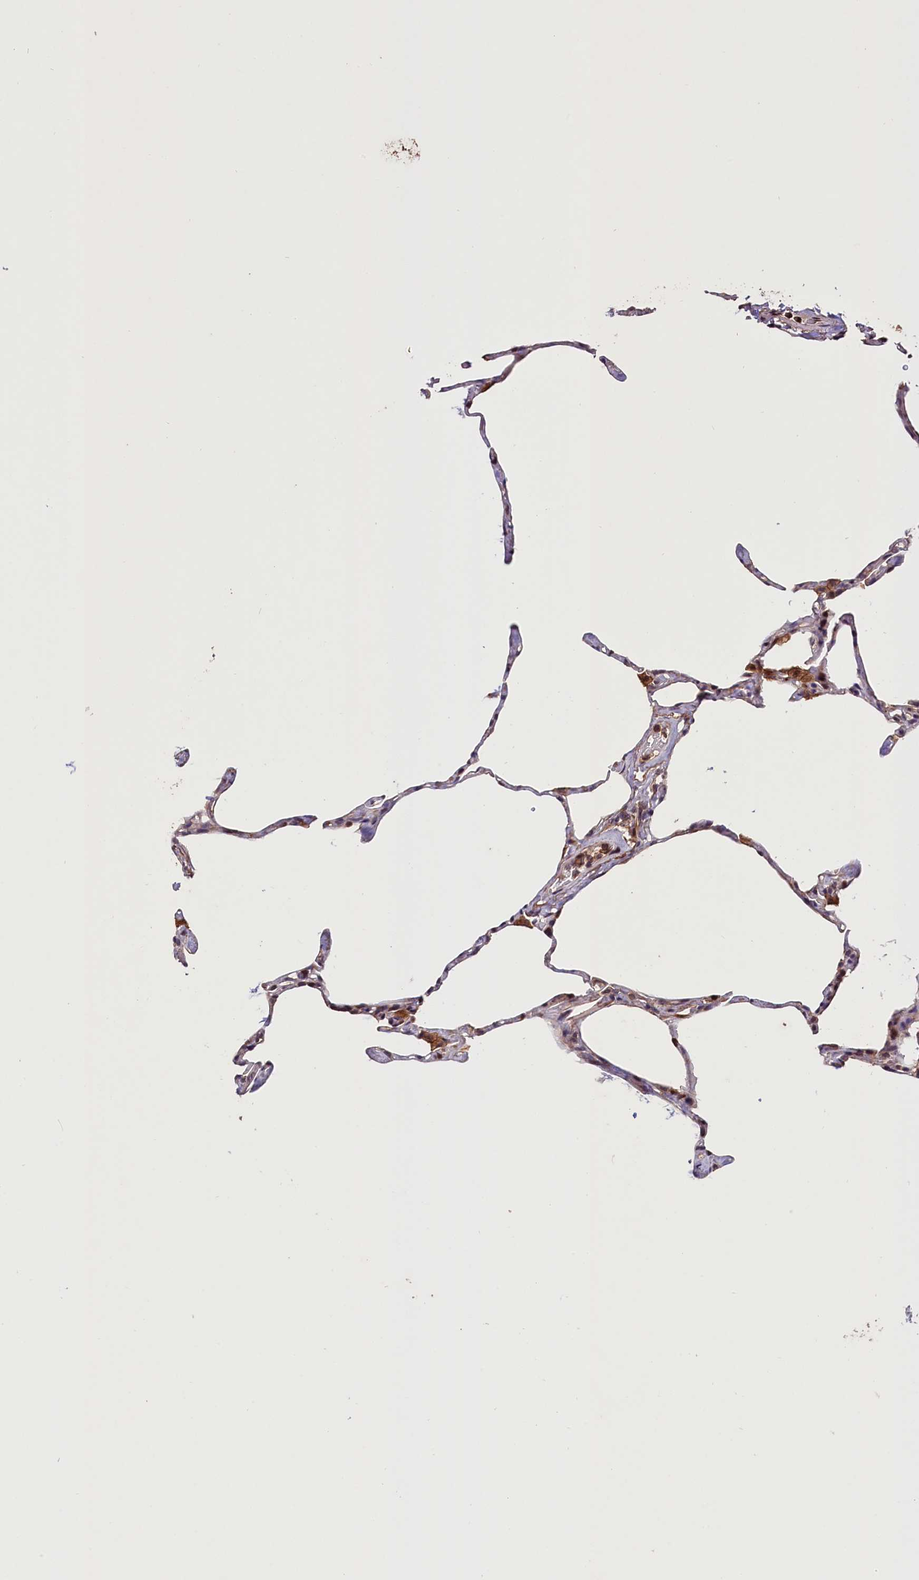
{"staining": {"intensity": "negative", "quantity": "none", "location": "none"}, "tissue": "lung", "cell_type": "Alveolar cells", "image_type": "normal", "snomed": [{"axis": "morphology", "description": "Normal tissue, NOS"}, {"axis": "topography", "description": "Lung"}], "caption": "High power microscopy micrograph of an IHC image of unremarkable lung, revealing no significant positivity in alveolar cells. (Stains: DAB (3,3'-diaminobenzidine) IHC with hematoxylin counter stain, Microscopy: brightfield microscopy at high magnification).", "gene": "CACNA1H", "patient": {"sex": "male", "age": 65}}